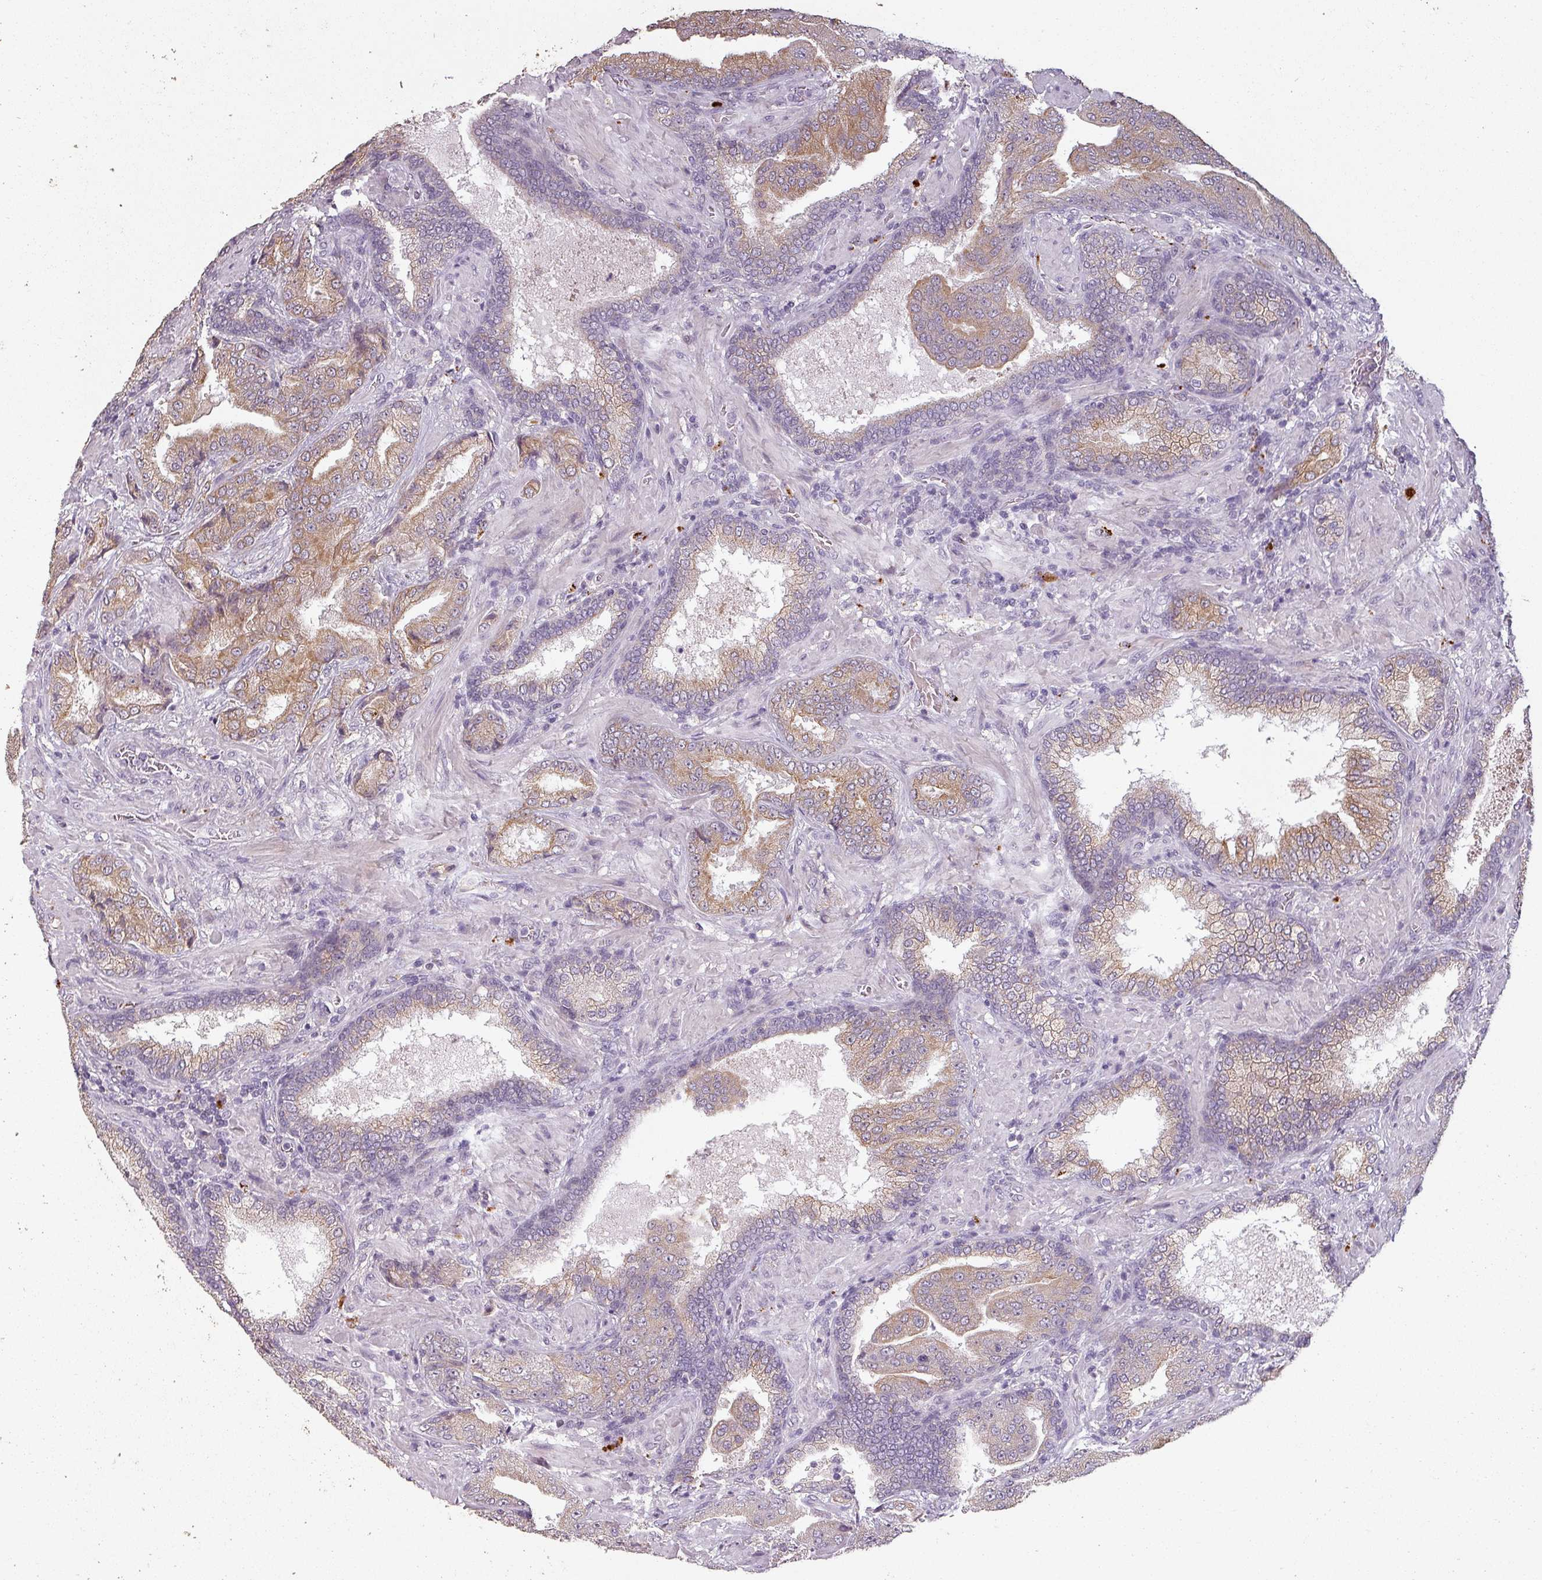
{"staining": {"intensity": "moderate", "quantity": ">75%", "location": "cytoplasmic/membranous"}, "tissue": "prostate cancer", "cell_type": "Tumor cells", "image_type": "cancer", "snomed": [{"axis": "morphology", "description": "Adenocarcinoma, High grade"}, {"axis": "topography", "description": "Prostate"}], "caption": "The photomicrograph shows a brown stain indicating the presence of a protein in the cytoplasmic/membranous of tumor cells in prostate cancer. The staining is performed using DAB (3,3'-diaminobenzidine) brown chromogen to label protein expression. The nuclei are counter-stained blue using hematoxylin.", "gene": "LYPLA1", "patient": {"sex": "male", "age": 68}}